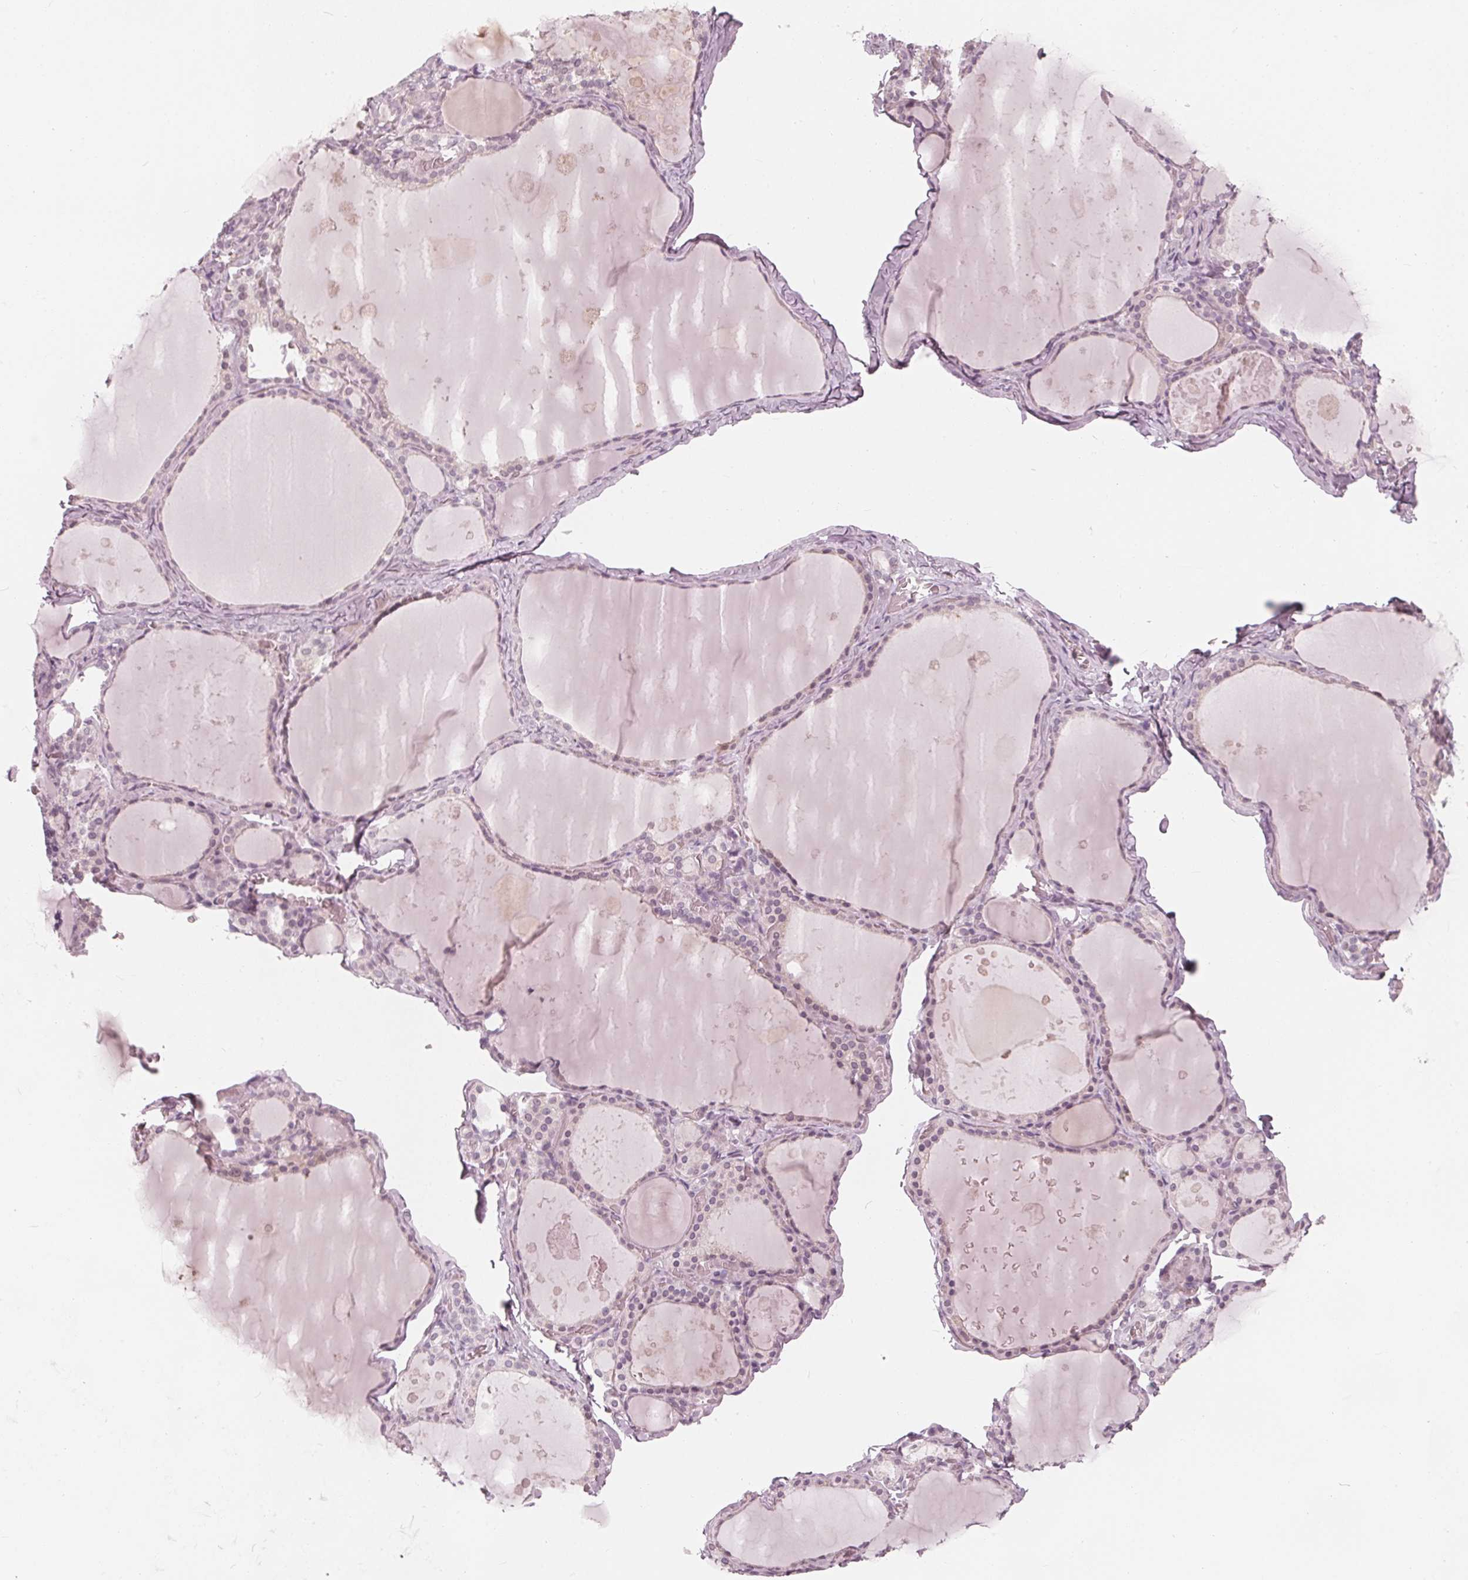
{"staining": {"intensity": "negative", "quantity": "none", "location": "none"}, "tissue": "thyroid gland", "cell_type": "Glandular cells", "image_type": "normal", "snomed": [{"axis": "morphology", "description": "Normal tissue, NOS"}, {"axis": "topography", "description": "Thyroid gland"}], "caption": "This is a photomicrograph of immunohistochemistry staining of benign thyroid gland, which shows no expression in glandular cells. (DAB (3,3'-diaminobenzidine) immunohistochemistry visualized using brightfield microscopy, high magnification).", "gene": "SAT2", "patient": {"sex": "male", "age": 56}}